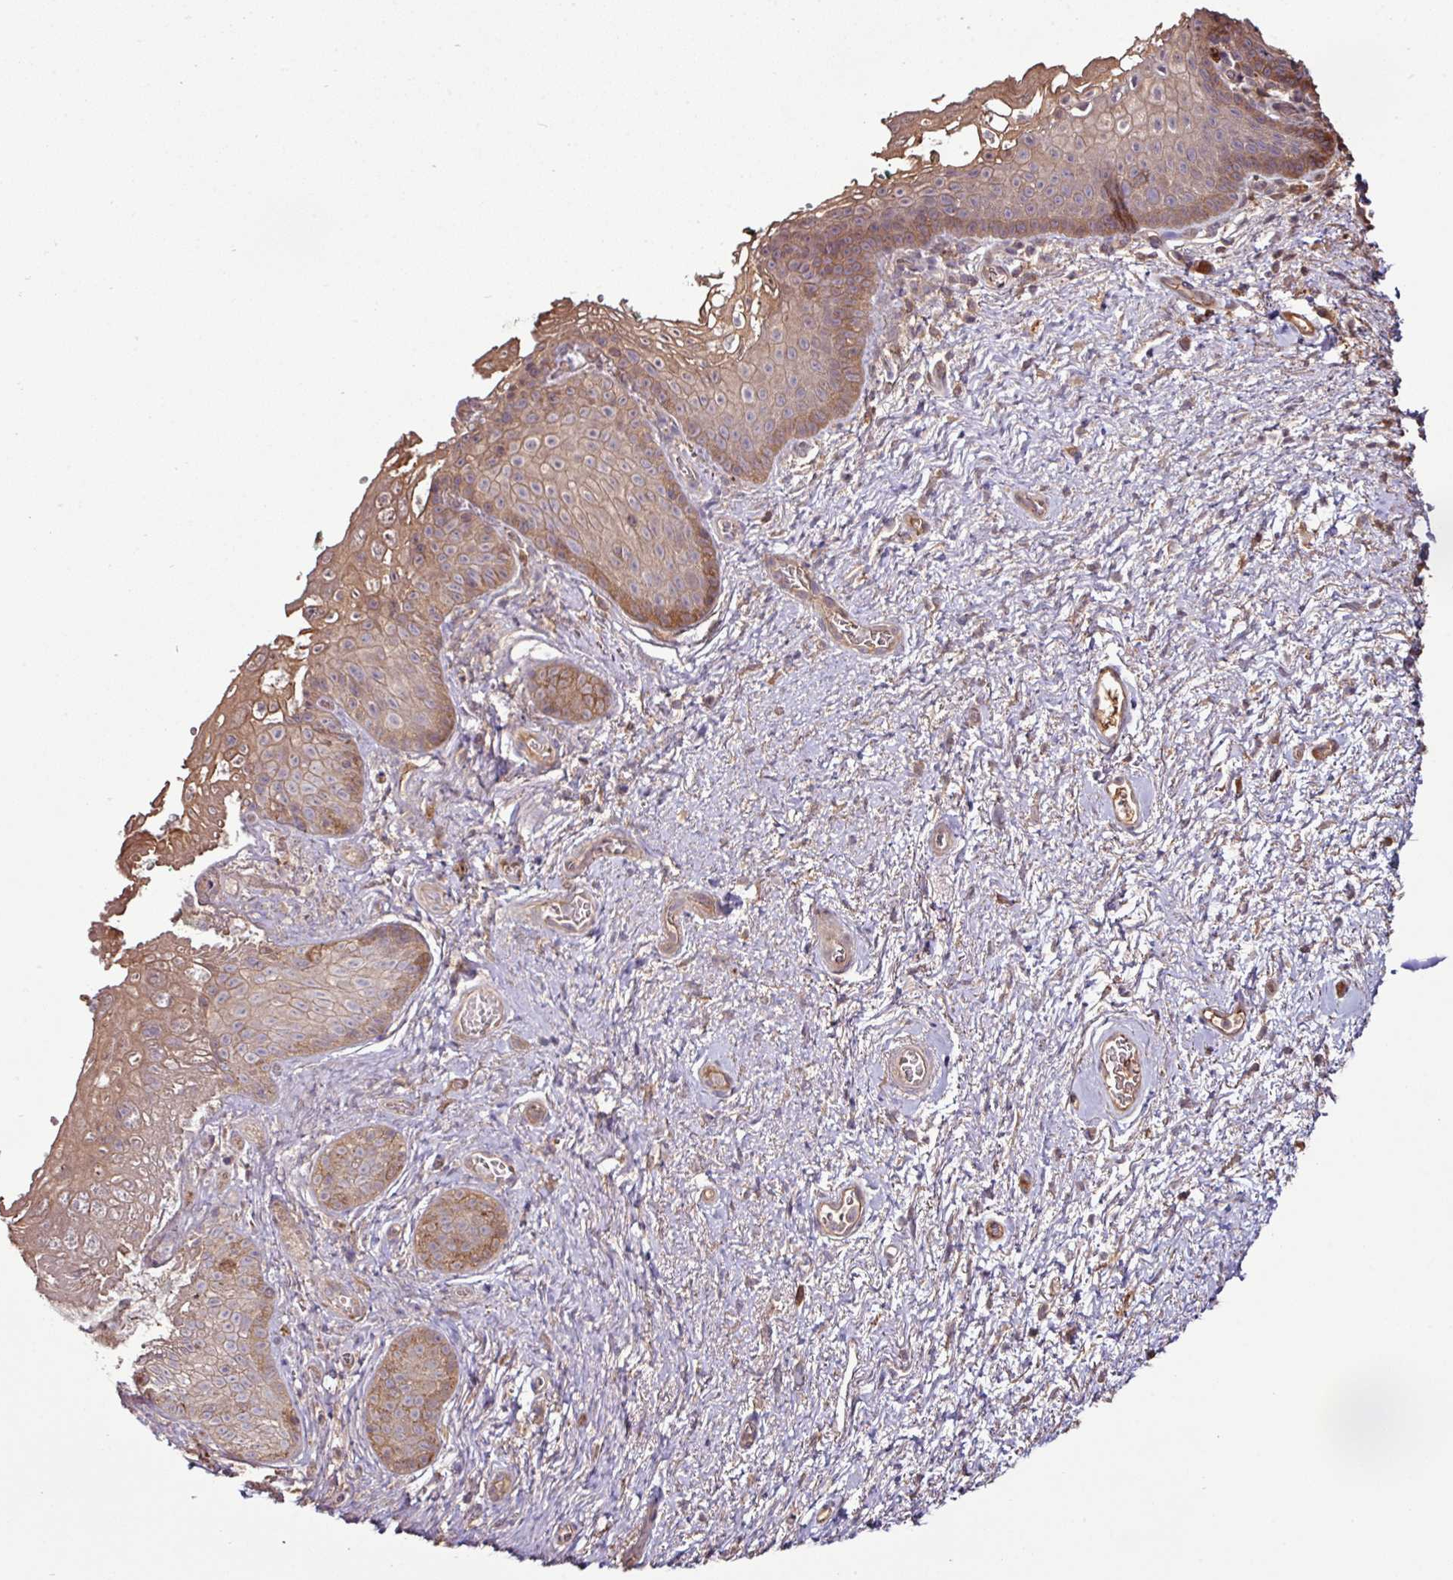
{"staining": {"intensity": "moderate", "quantity": "25%-75%", "location": "cytoplasmic/membranous"}, "tissue": "vagina", "cell_type": "Squamous epithelial cells", "image_type": "normal", "snomed": [{"axis": "morphology", "description": "Normal tissue, NOS"}, {"axis": "topography", "description": "Vulva"}, {"axis": "topography", "description": "Vagina"}, {"axis": "topography", "description": "Peripheral nerve tissue"}], "caption": "Unremarkable vagina reveals moderate cytoplasmic/membranous expression in approximately 25%-75% of squamous epithelial cells, visualized by immunohistochemistry.", "gene": "GNPDA1", "patient": {"sex": "female", "age": 66}}